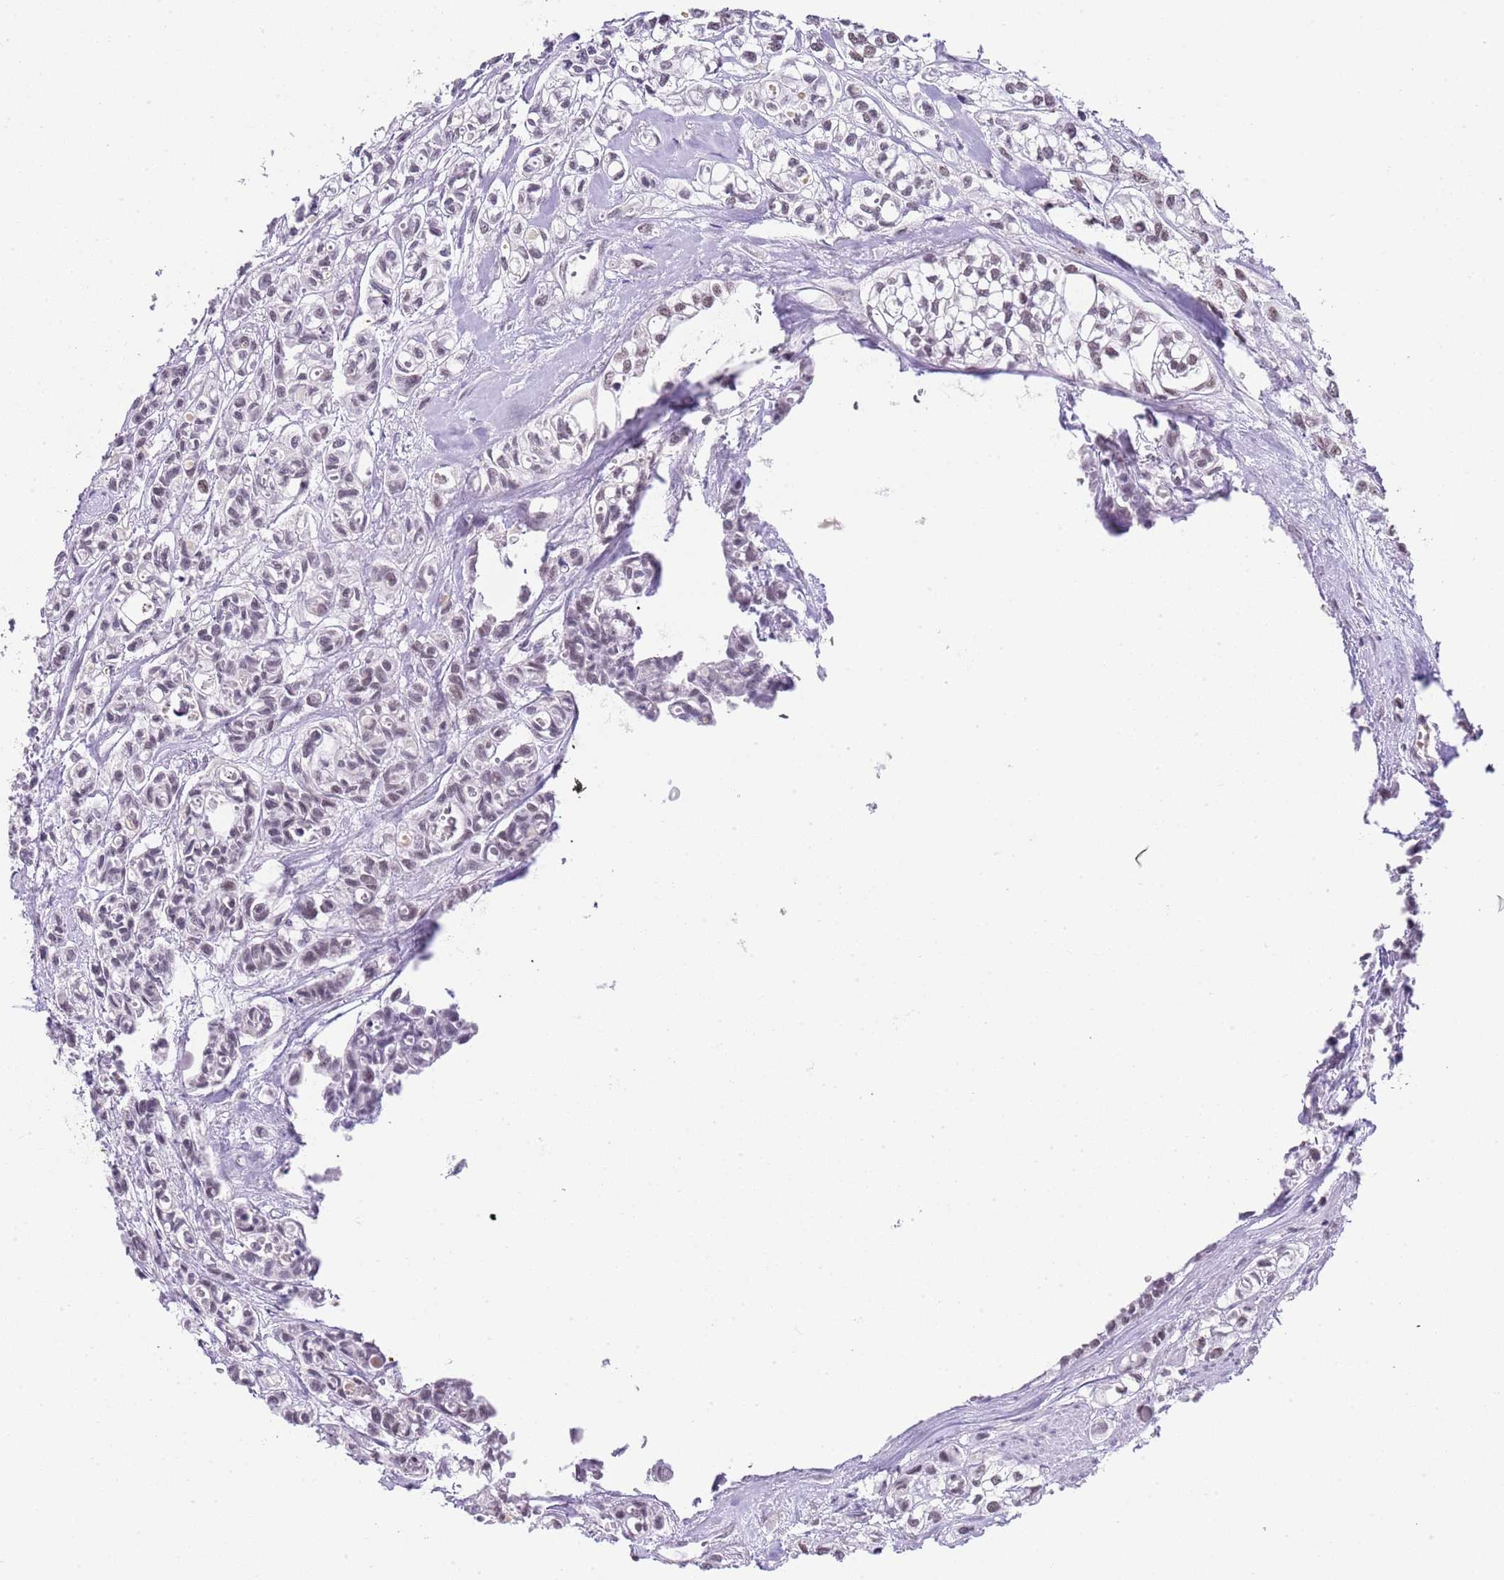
{"staining": {"intensity": "weak", "quantity": "<25%", "location": "nuclear"}, "tissue": "urothelial cancer", "cell_type": "Tumor cells", "image_type": "cancer", "snomed": [{"axis": "morphology", "description": "Urothelial carcinoma, High grade"}, {"axis": "topography", "description": "Urinary bladder"}], "caption": "This is a histopathology image of immunohistochemistry (IHC) staining of urothelial cancer, which shows no positivity in tumor cells. (Stains: DAB immunohistochemistry (IHC) with hematoxylin counter stain, Microscopy: brightfield microscopy at high magnification).", "gene": "NOP56", "patient": {"sex": "male", "age": 67}}